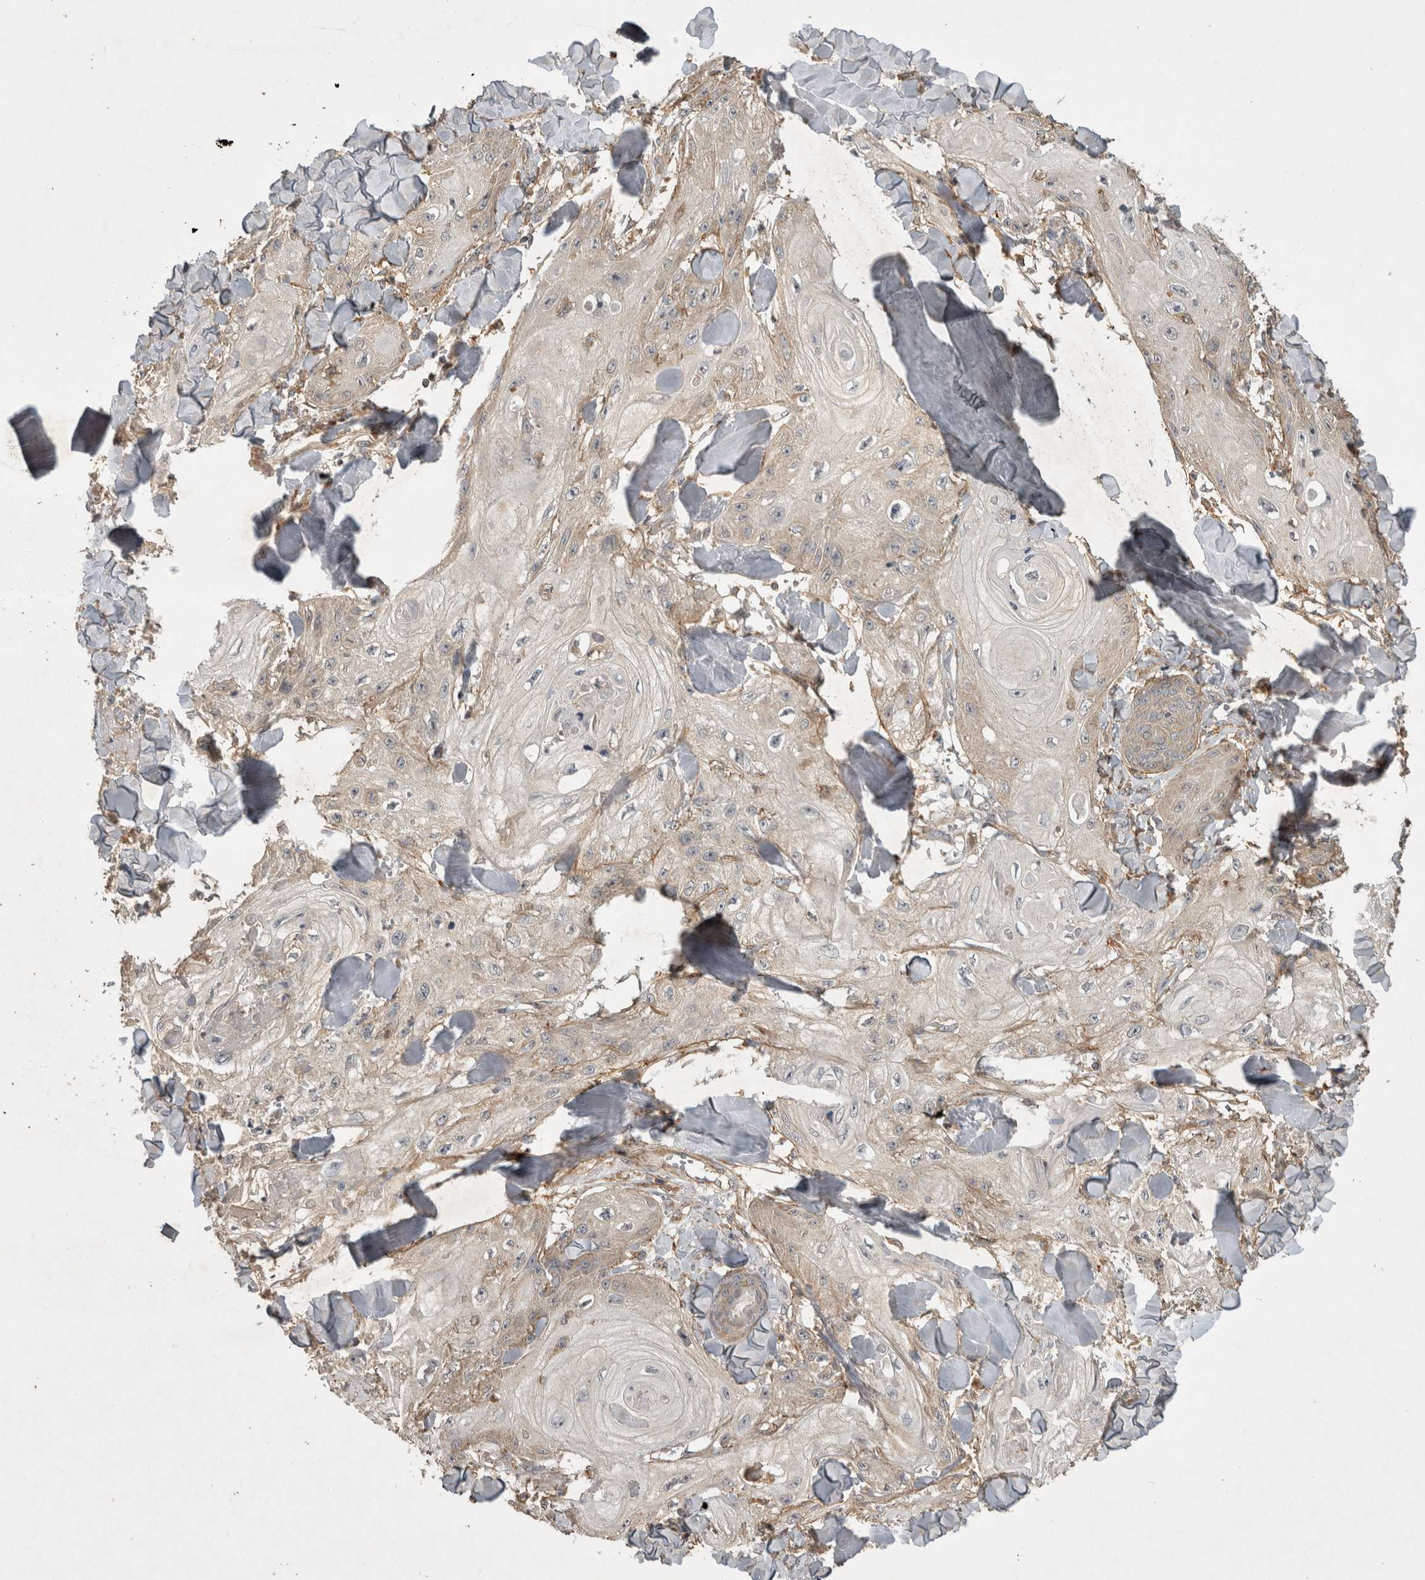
{"staining": {"intensity": "weak", "quantity": "<25%", "location": "cytoplasmic/membranous"}, "tissue": "skin cancer", "cell_type": "Tumor cells", "image_type": "cancer", "snomed": [{"axis": "morphology", "description": "Squamous cell carcinoma, NOS"}, {"axis": "topography", "description": "Skin"}], "caption": "This is a photomicrograph of IHC staining of squamous cell carcinoma (skin), which shows no staining in tumor cells.", "gene": "TRMT61B", "patient": {"sex": "male", "age": 74}}